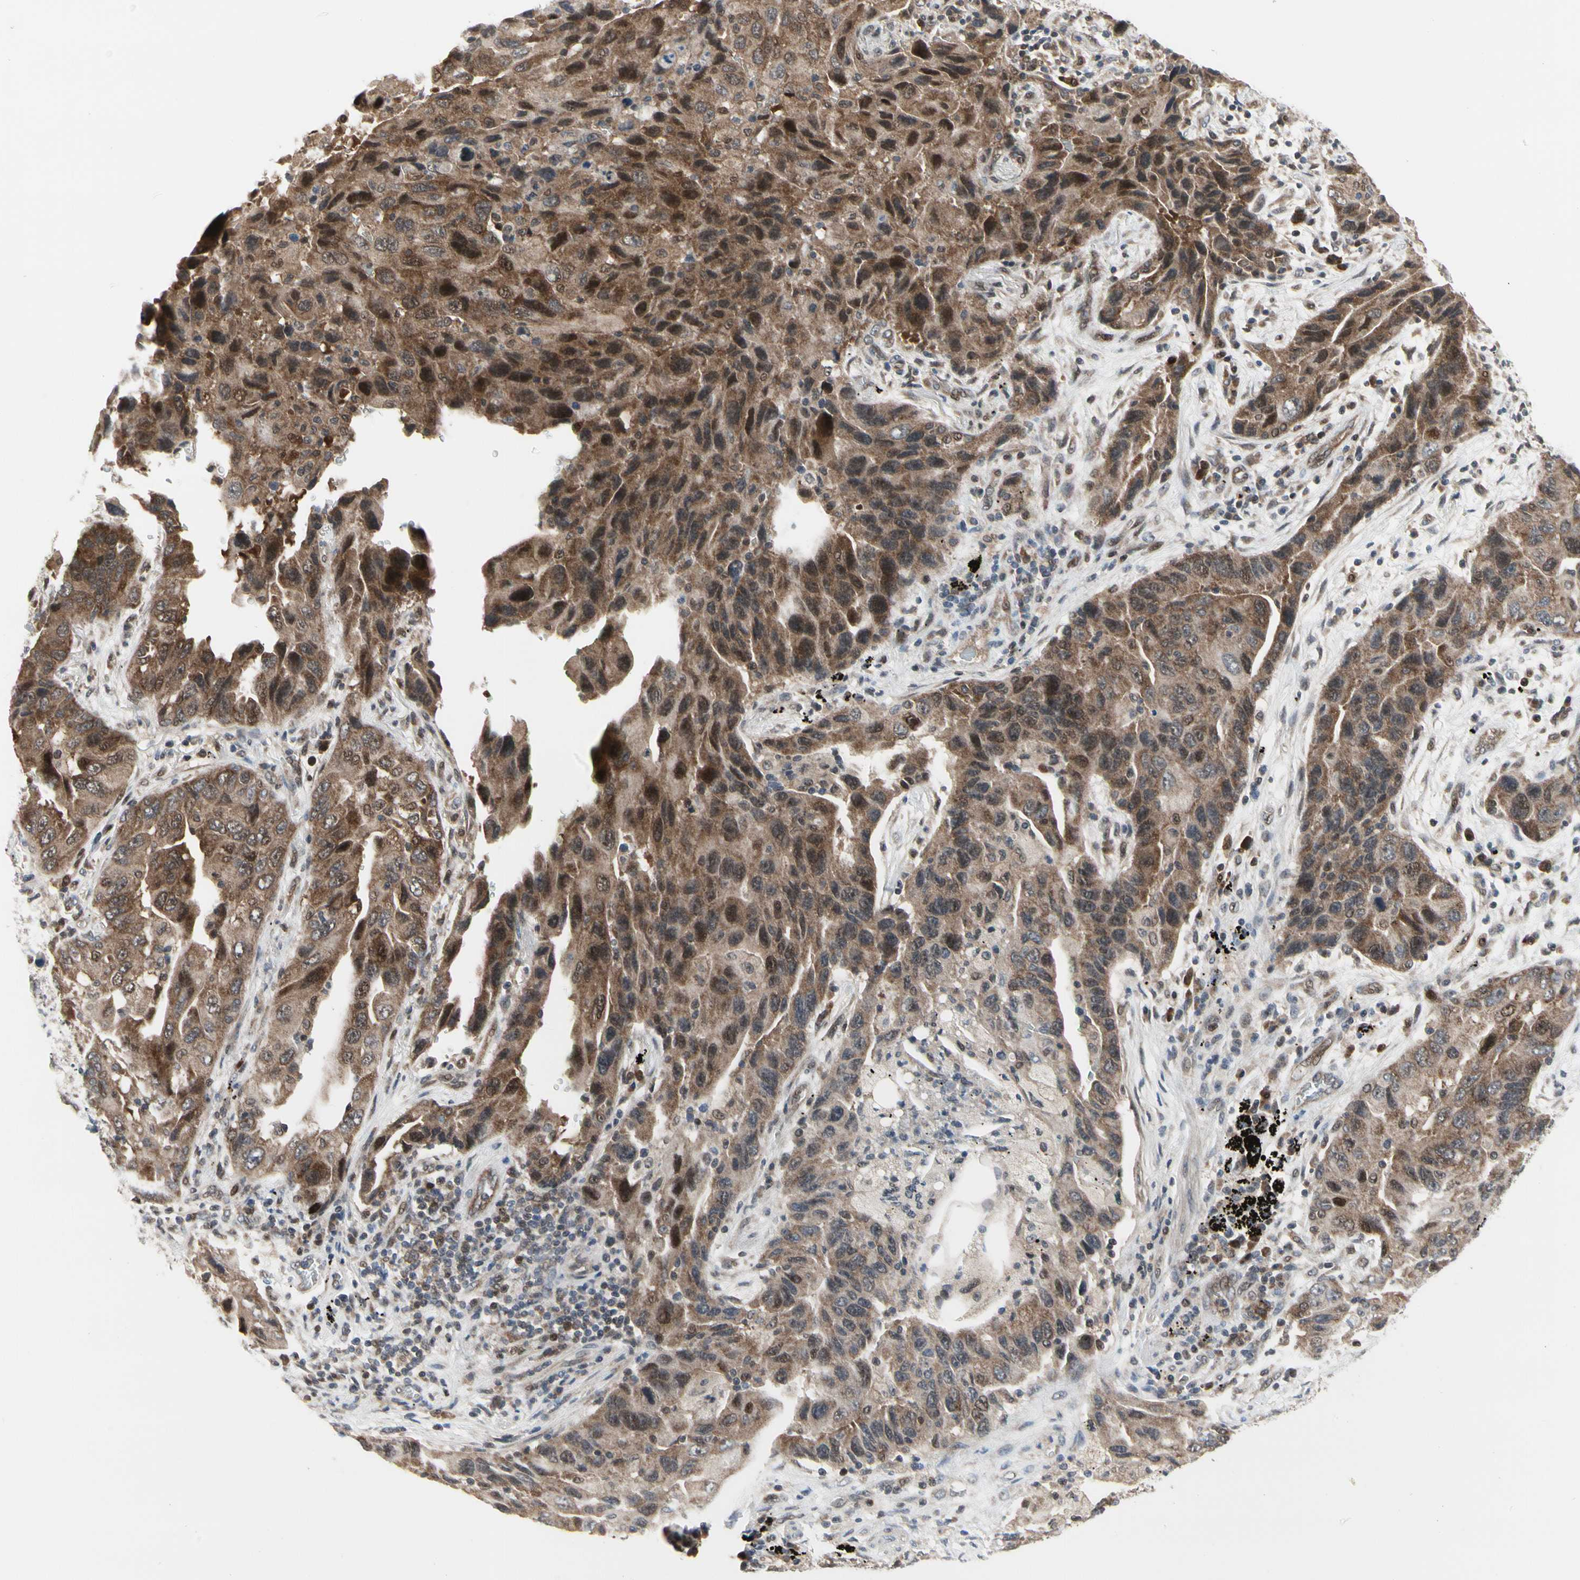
{"staining": {"intensity": "moderate", "quantity": ">75%", "location": "cytoplasmic/membranous,nuclear"}, "tissue": "lung cancer", "cell_type": "Tumor cells", "image_type": "cancer", "snomed": [{"axis": "morphology", "description": "Adenocarcinoma, NOS"}, {"axis": "topography", "description": "Lung"}], "caption": "Human lung adenocarcinoma stained for a protein (brown) demonstrates moderate cytoplasmic/membranous and nuclear positive expression in about >75% of tumor cells.", "gene": "CDK5", "patient": {"sex": "female", "age": 65}}